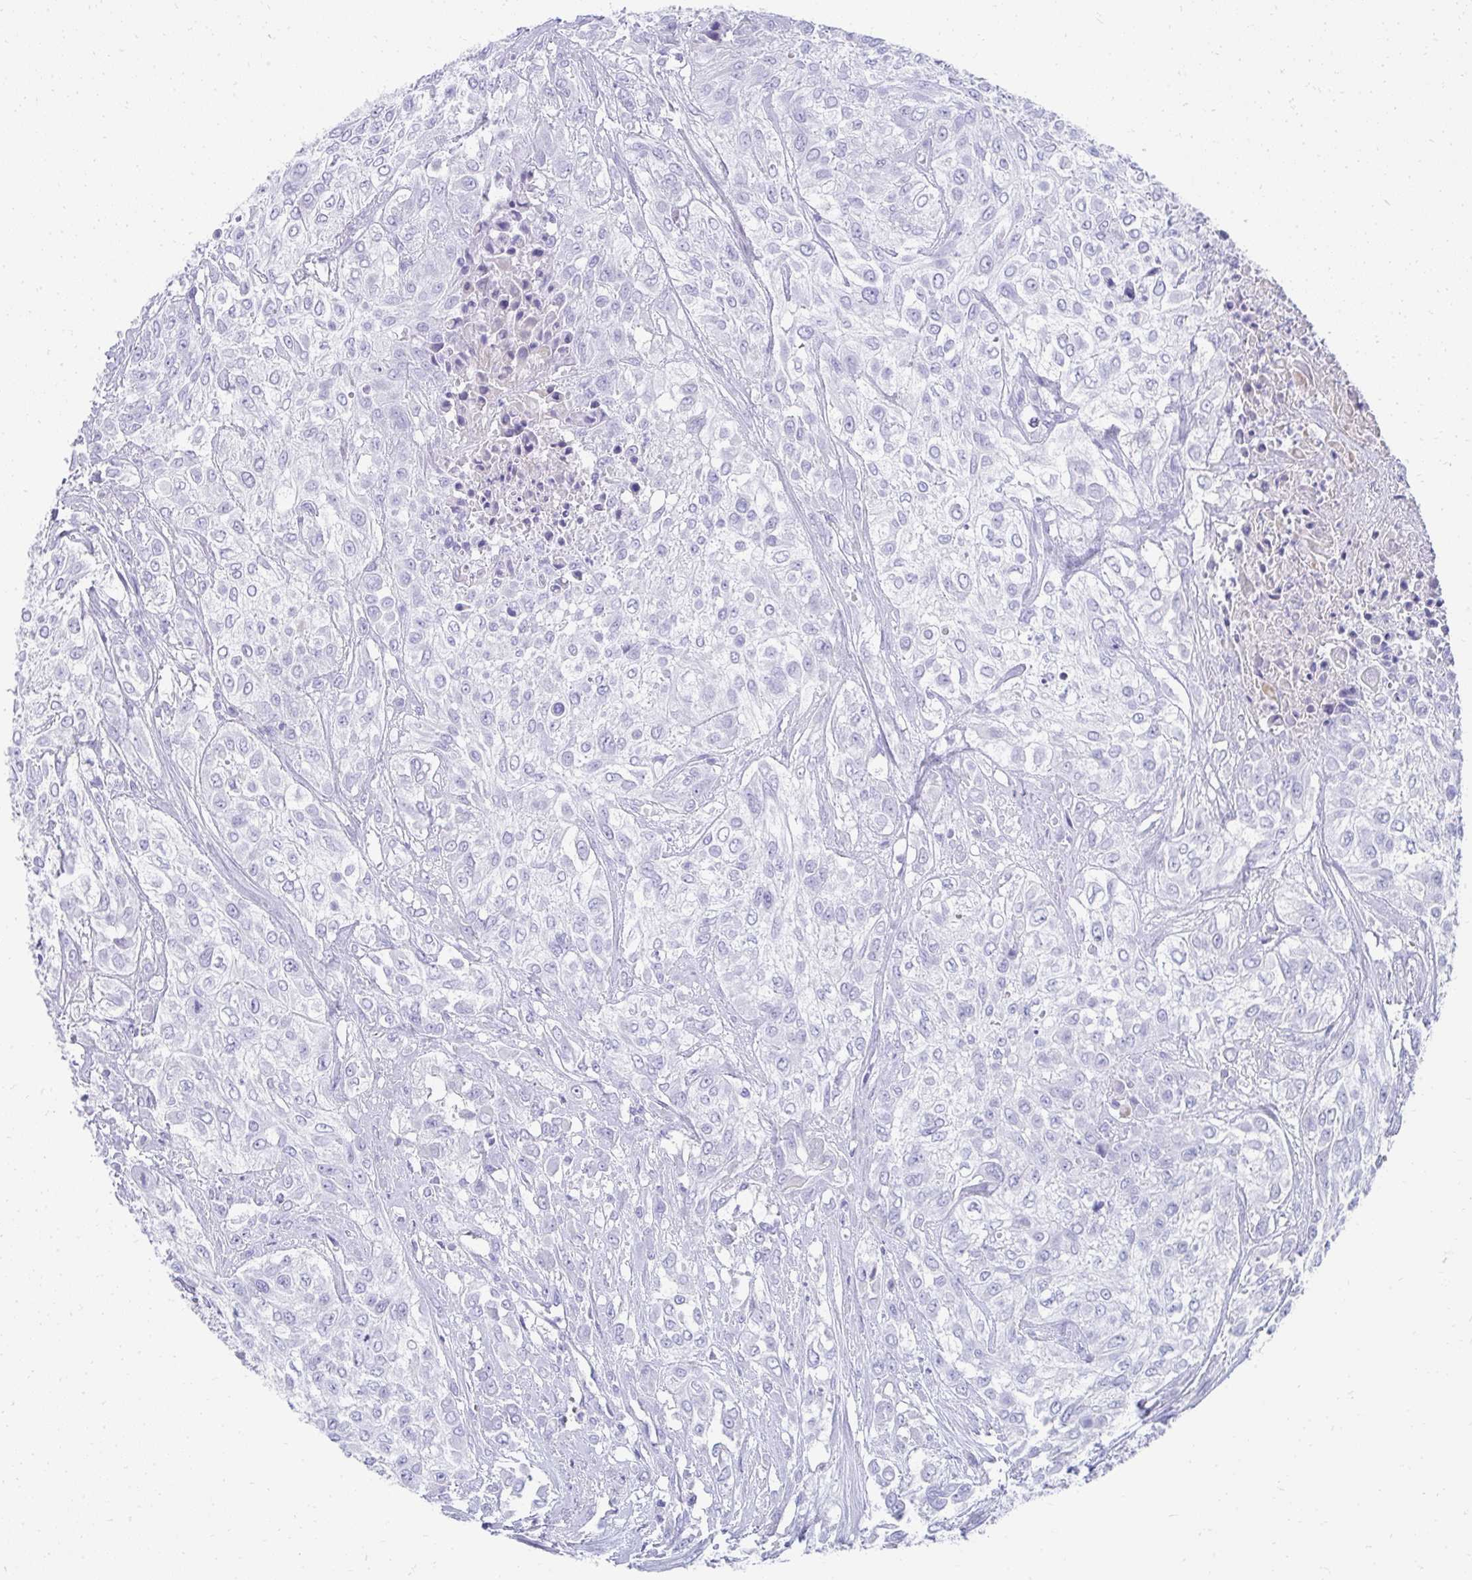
{"staining": {"intensity": "negative", "quantity": "none", "location": "none"}, "tissue": "urothelial cancer", "cell_type": "Tumor cells", "image_type": "cancer", "snomed": [{"axis": "morphology", "description": "Urothelial carcinoma, High grade"}, {"axis": "topography", "description": "Urinary bladder"}], "caption": "Tumor cells are negative for protein expression in human urothelial carcinoma (high-grade).", "gene": "TNNT1", "patient": {"sex": "male", "age": 57}}